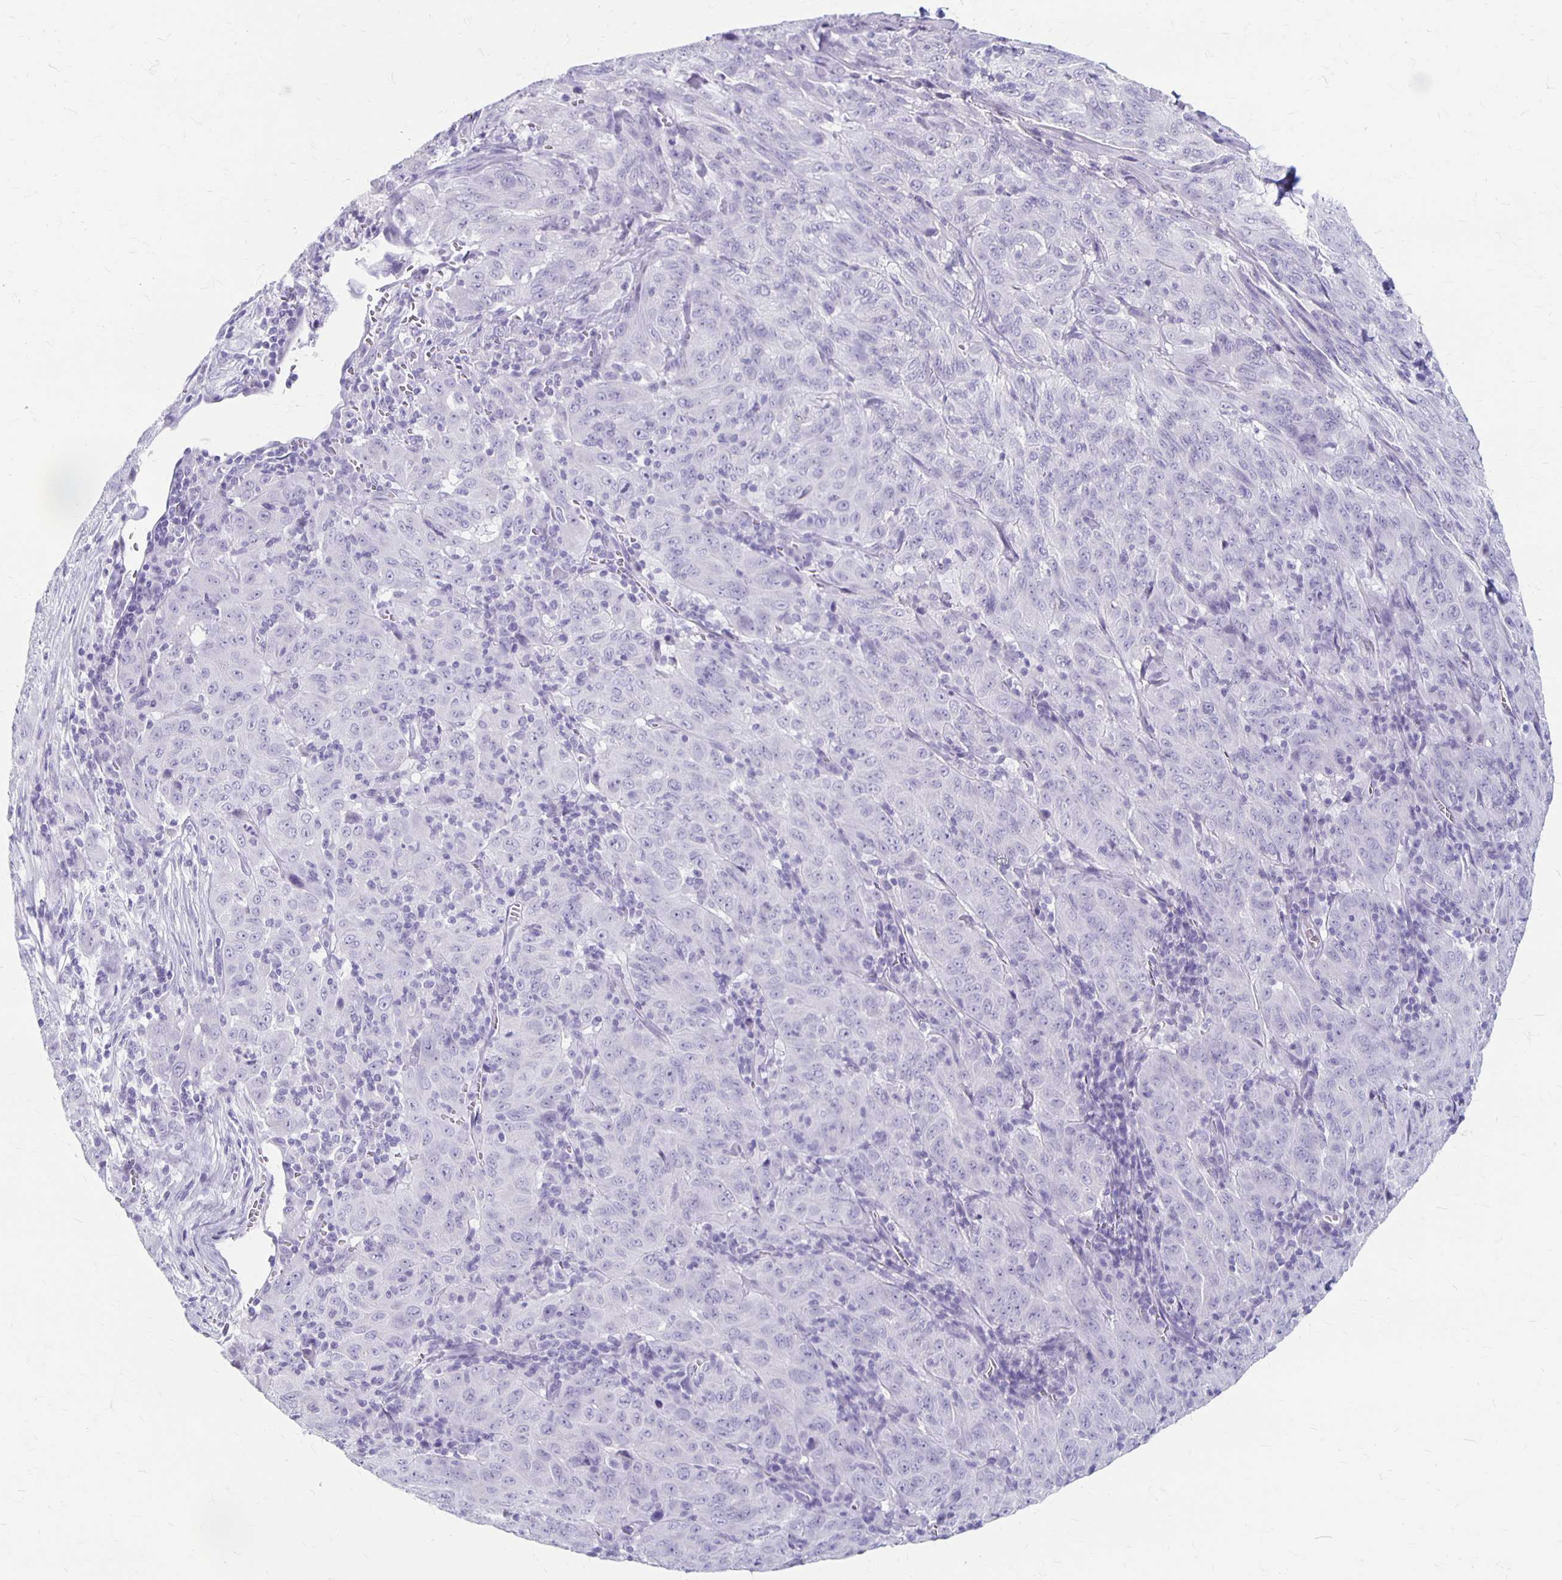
{"staining": {"intensity": "negative", "quantity": "none", "location": "none"}, "tissue": "pancreatic cancer", "cell_type": "Tumor cells", "image_type": "cancer", "snomed": [{"axis": "morphology", "description": "Adenocarcinoma, NOS"}, {"axis": "topography", "description": "Pancreas"}], "caption": "High magnification brightfield microscopy of pancreatic cancer stained with DAB (brown) and counterstained with hematoxylin (blue): tumor cells show no significant expression.", "gene": "MAGEC2", "patient": {"sex": "male", "age": 63}}